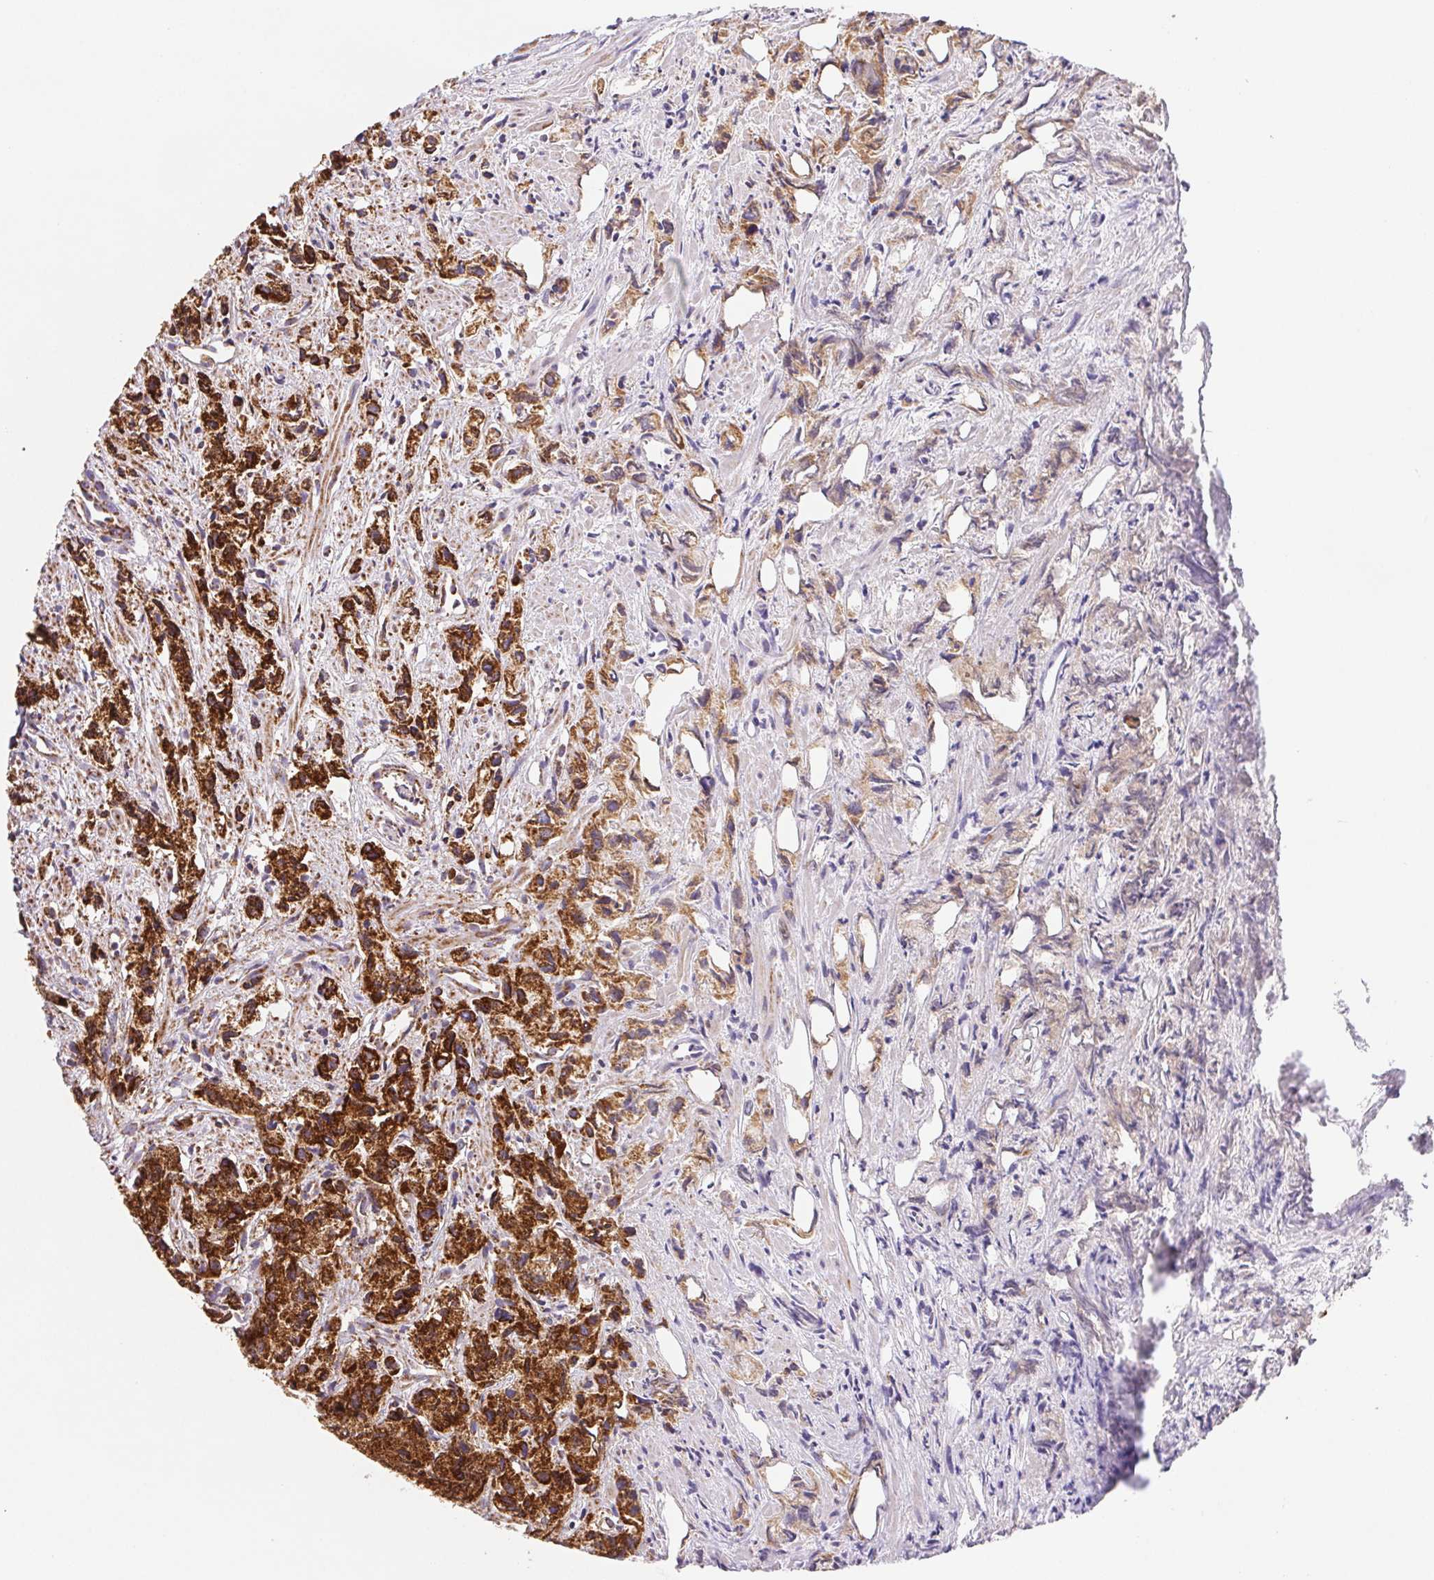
{"staining": {"intensity": "strong", "quantity": ">75%", "location": "cytoplasmic/membranous"}, "tissue": "prostate cancer", "cell_type": "Tumor cells", "image_type": "cancer", "snomed": [{"axis": "morphology", "description": "Adenocarcinoma, High grade"}, {"axis": "topography", "description": "Prostate"}], "caption": "IHC (DAB) staining of high-grade adenocarcinoma (prostate) reveals strong cytoplasmic/membranous protein staining in about >75% of tumor cells.", "gene": "NIPSNAP2", "patient": {"sex": "male", "age": 58}}